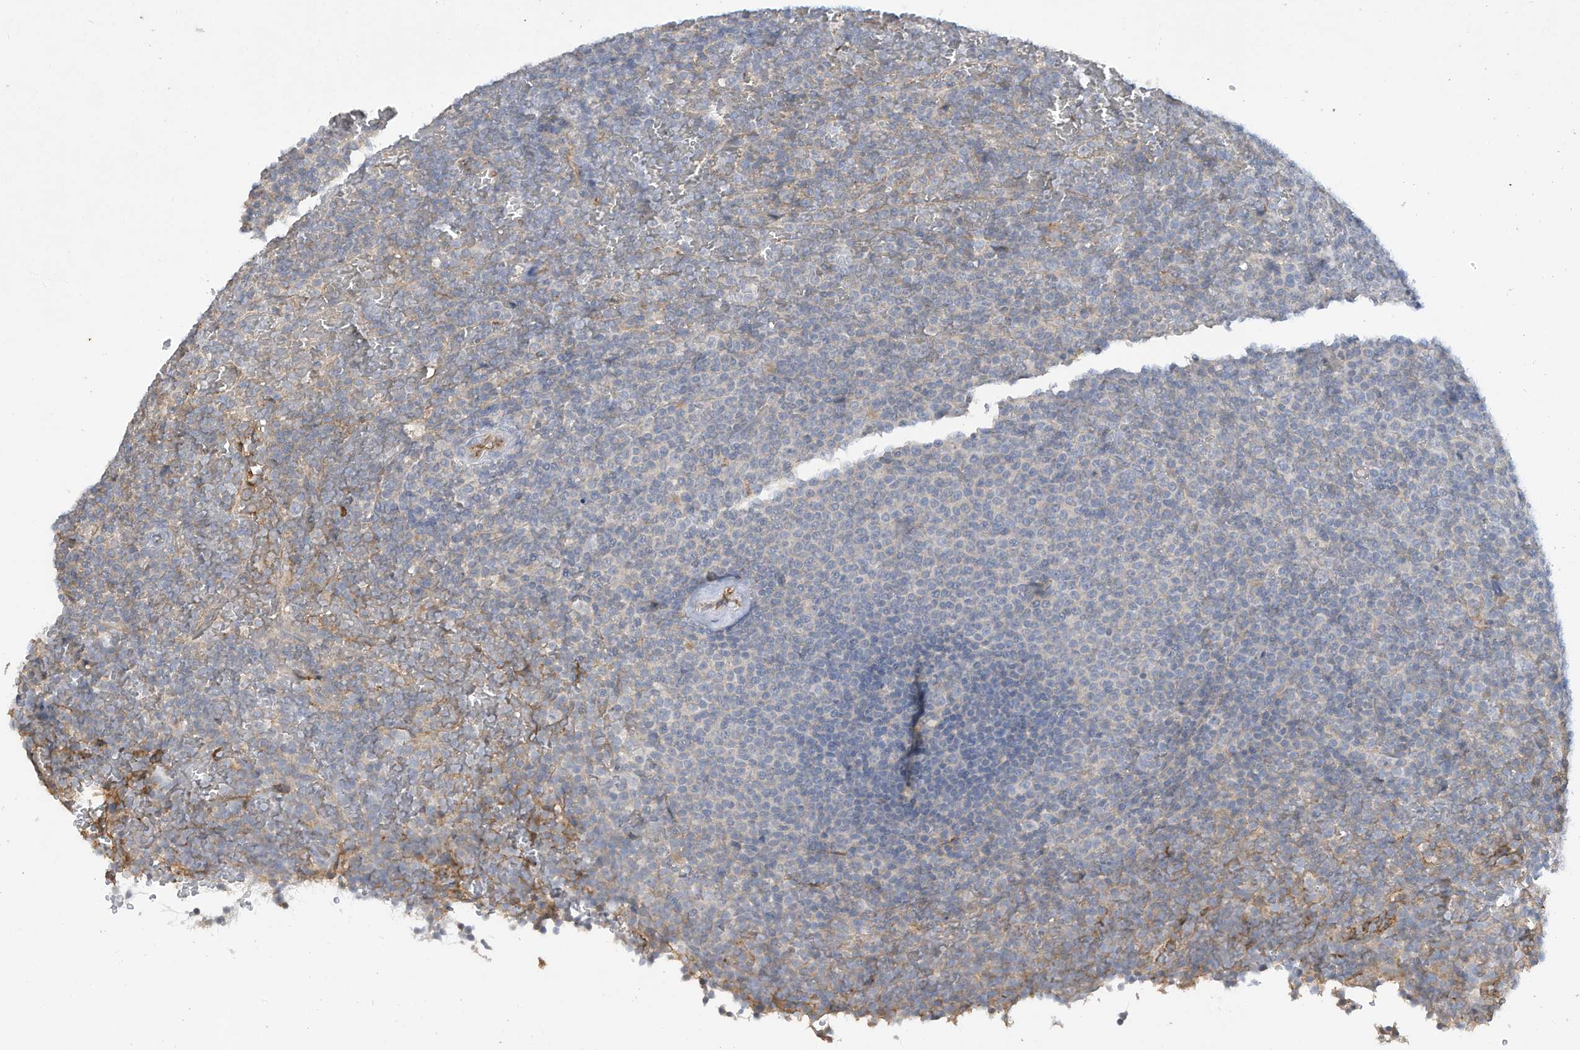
{"staining": {"intensity": "negative", "quantity": "none", "location": "none"}, "tissue": "lymphoma", "cell_type": "Tumor cells", "image_type": "cancer", "snomed": [{"axis": "morphology", "description": "Malignant lymphoma, non-Hodgkin's type, Low grade"}, {"axis": "topography", "description": "Spleen"}], "caption": "Tumor cells are negative for protein expression in human lymphoma.", "gene": "HAS3", "patient": {"sex": "female", "age": 77}}